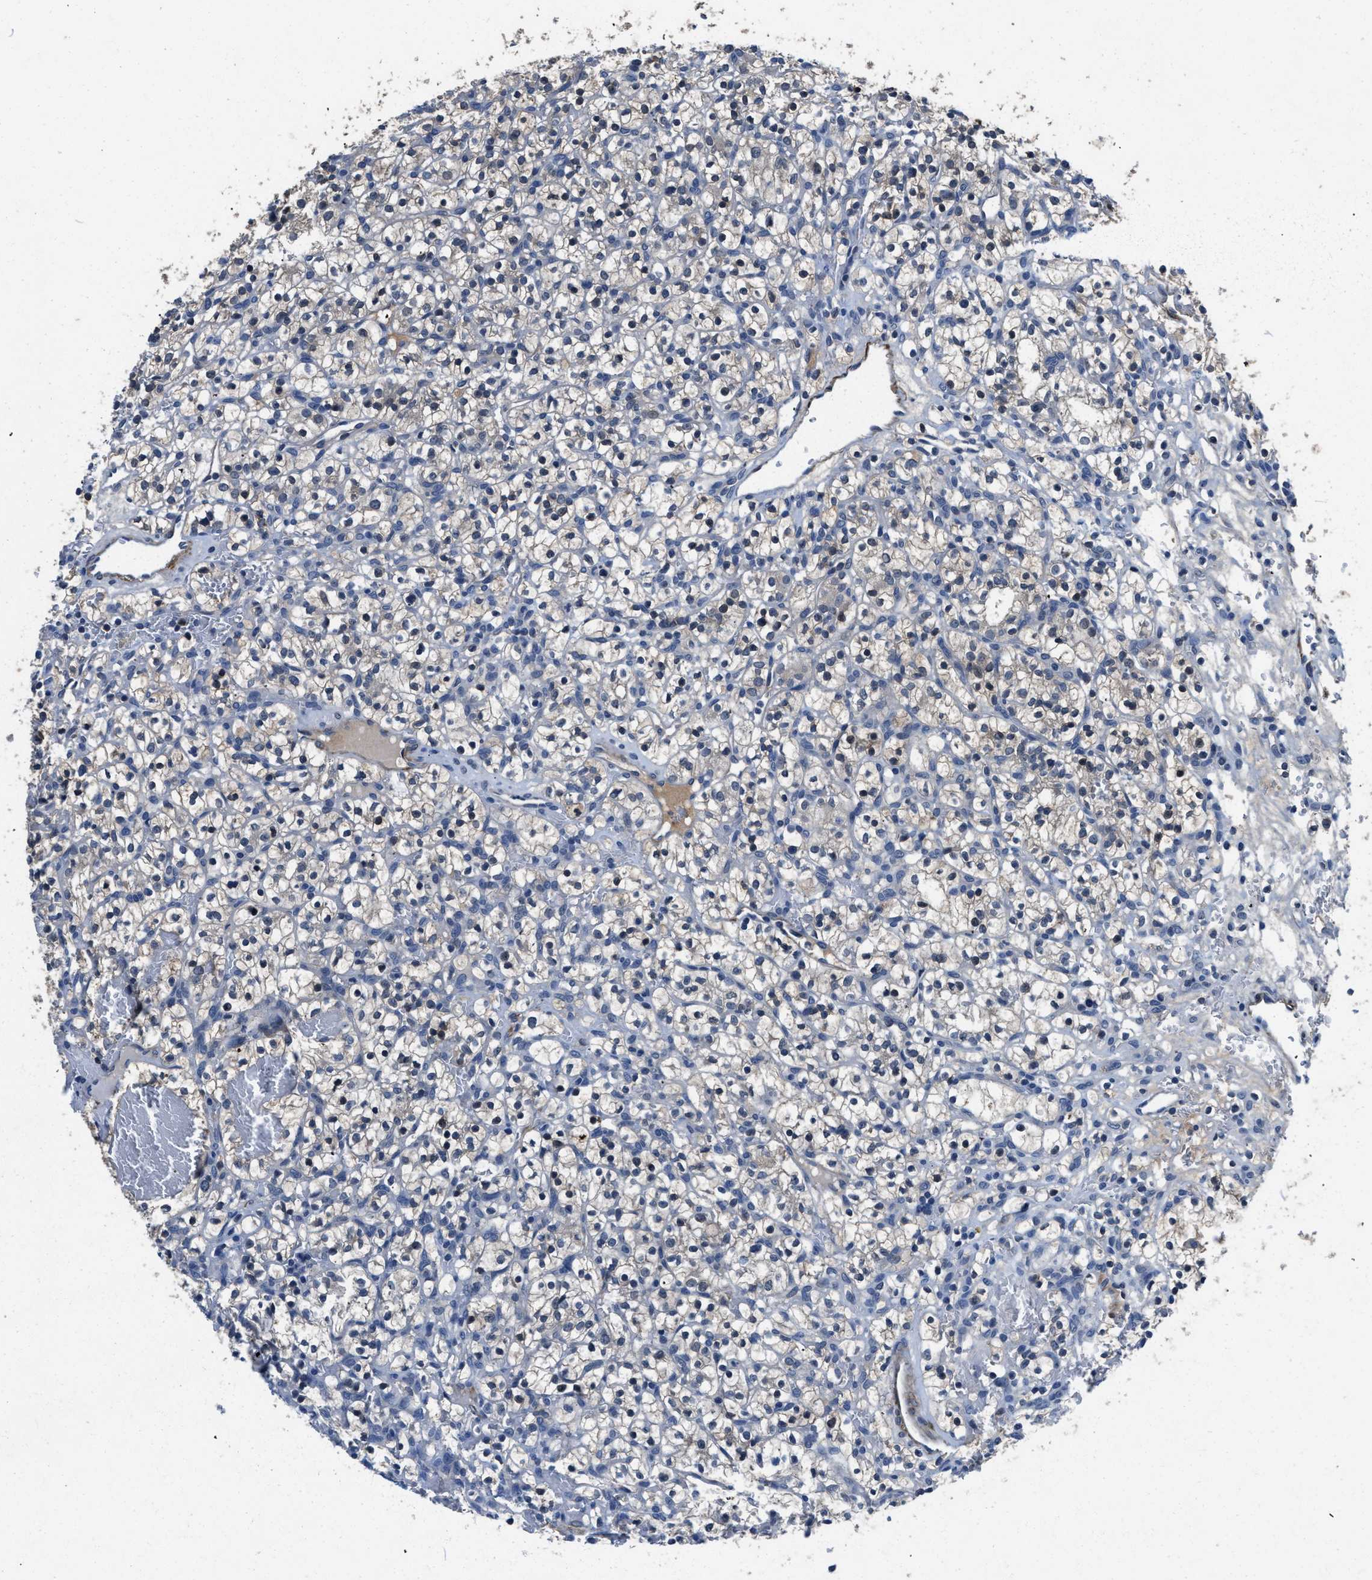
{"staining": {"intensity": "weak", "quantity": "<25%", "location": "cytoplasmic/membranous"}, "tissue": "renal cancer", "cell_type": "Tumor cells", "image_type": "cancer", "snomed": [{"axis": "morphology", "description": "Adenocarcinoma, NOS"}, {"axis": "topography", "description": "Kidney"}], "caption": "Micrograph shows no significant protein expression in tumor cells of renal cancer.", "gene": "LANCL2", "patient": {"sex": "female", "age": 57}}